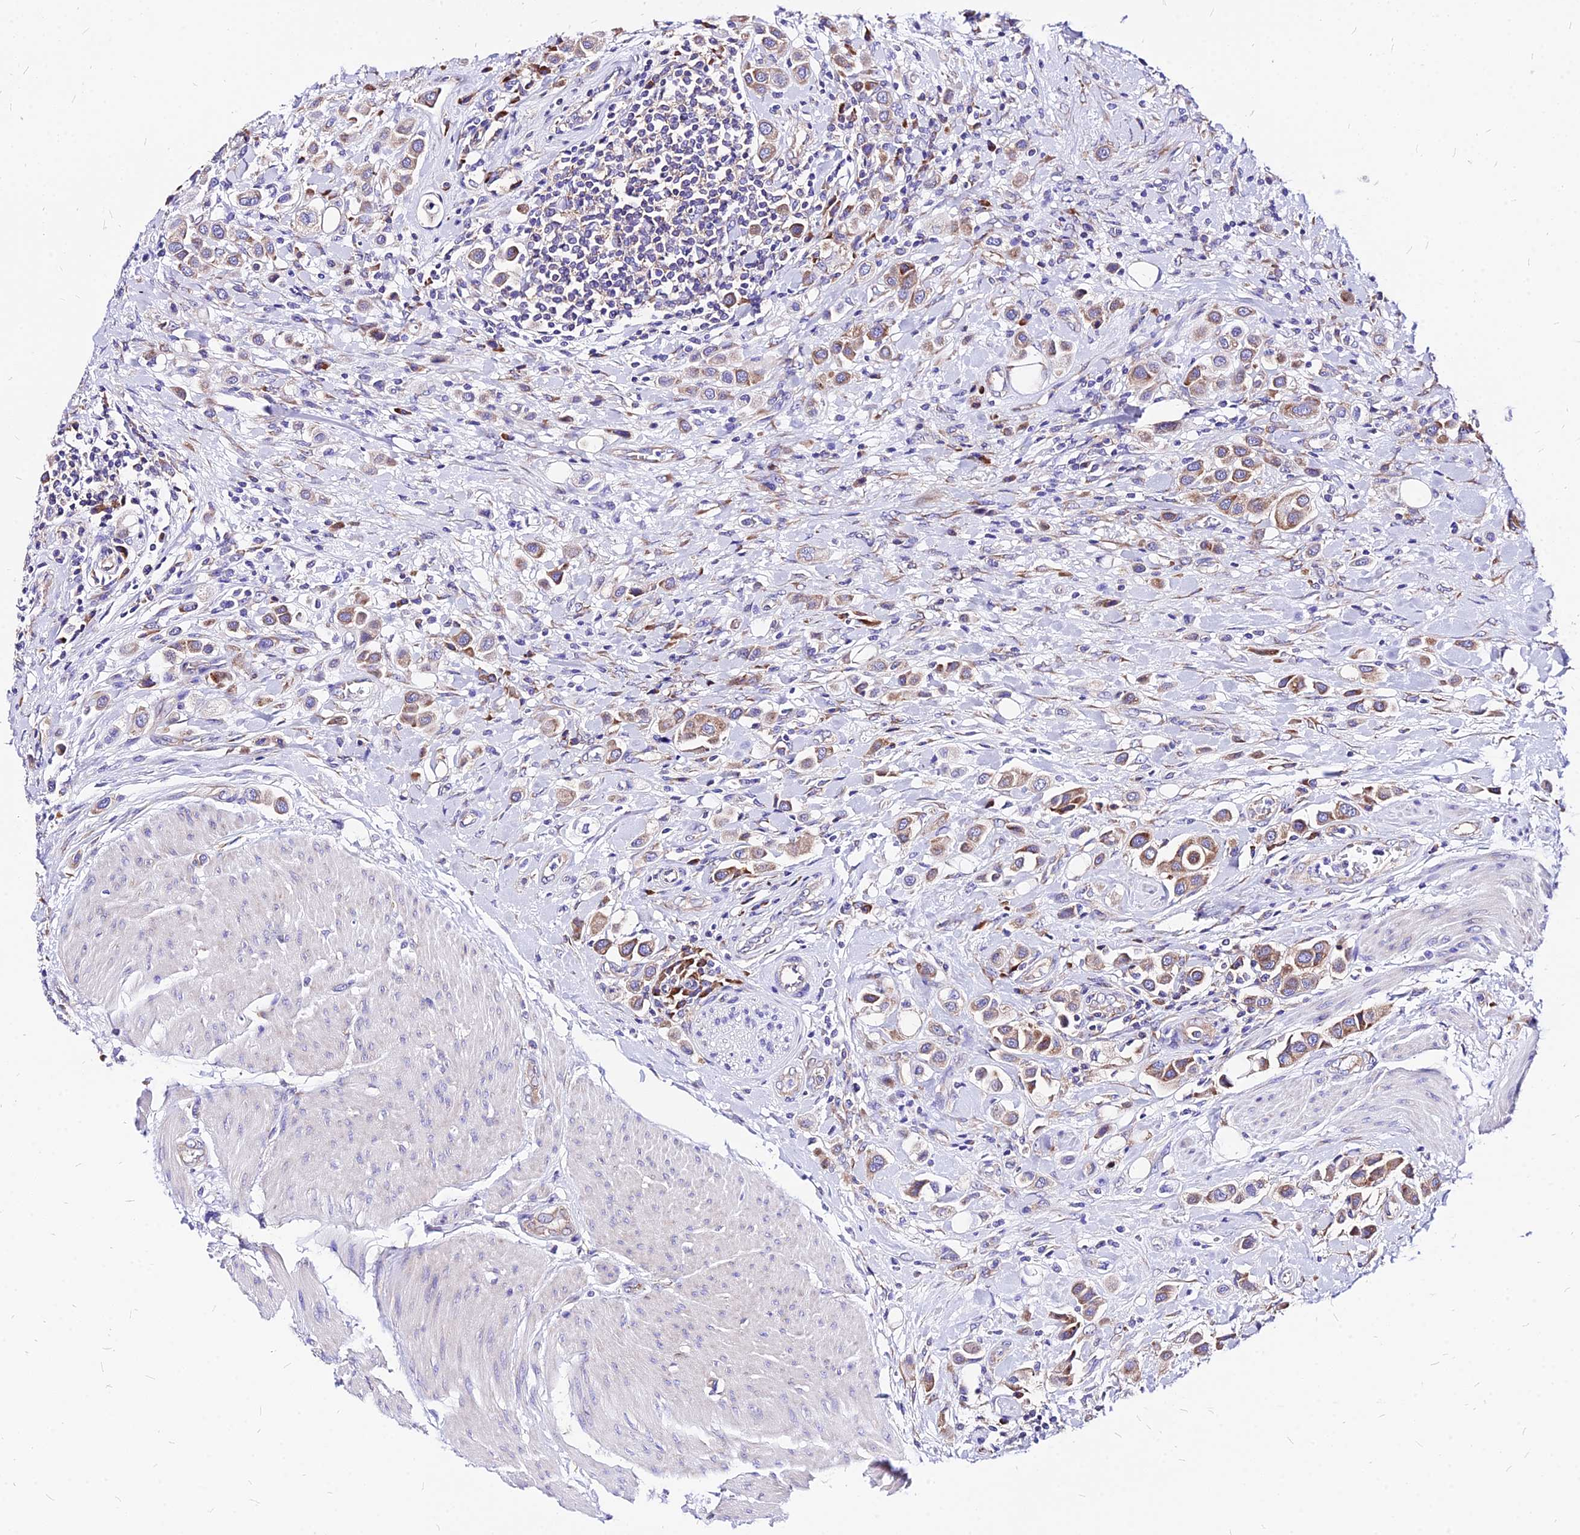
{"staining": {"intensity": "moderate", "quantity": ">75%", "location": "cytoplasmic/membranous"}, "tissue": "urothelial cancer", "cell_type": "Tumor cells", "image_type": "cancer", "snomed": [{"axis": "morphology", "description": "Urothelial carcinoma, High grade"}, {"axis": "topography", "description": "Urinary bladder"}], "caption": "Urothelial cancer tissue reveals moderate cytoplasmic/membranous expression in about >75% of tumor cells, visualized by immunohistochemistry.", "gene": "RPL19", "patient": {"sex": "male", "age": 50}}